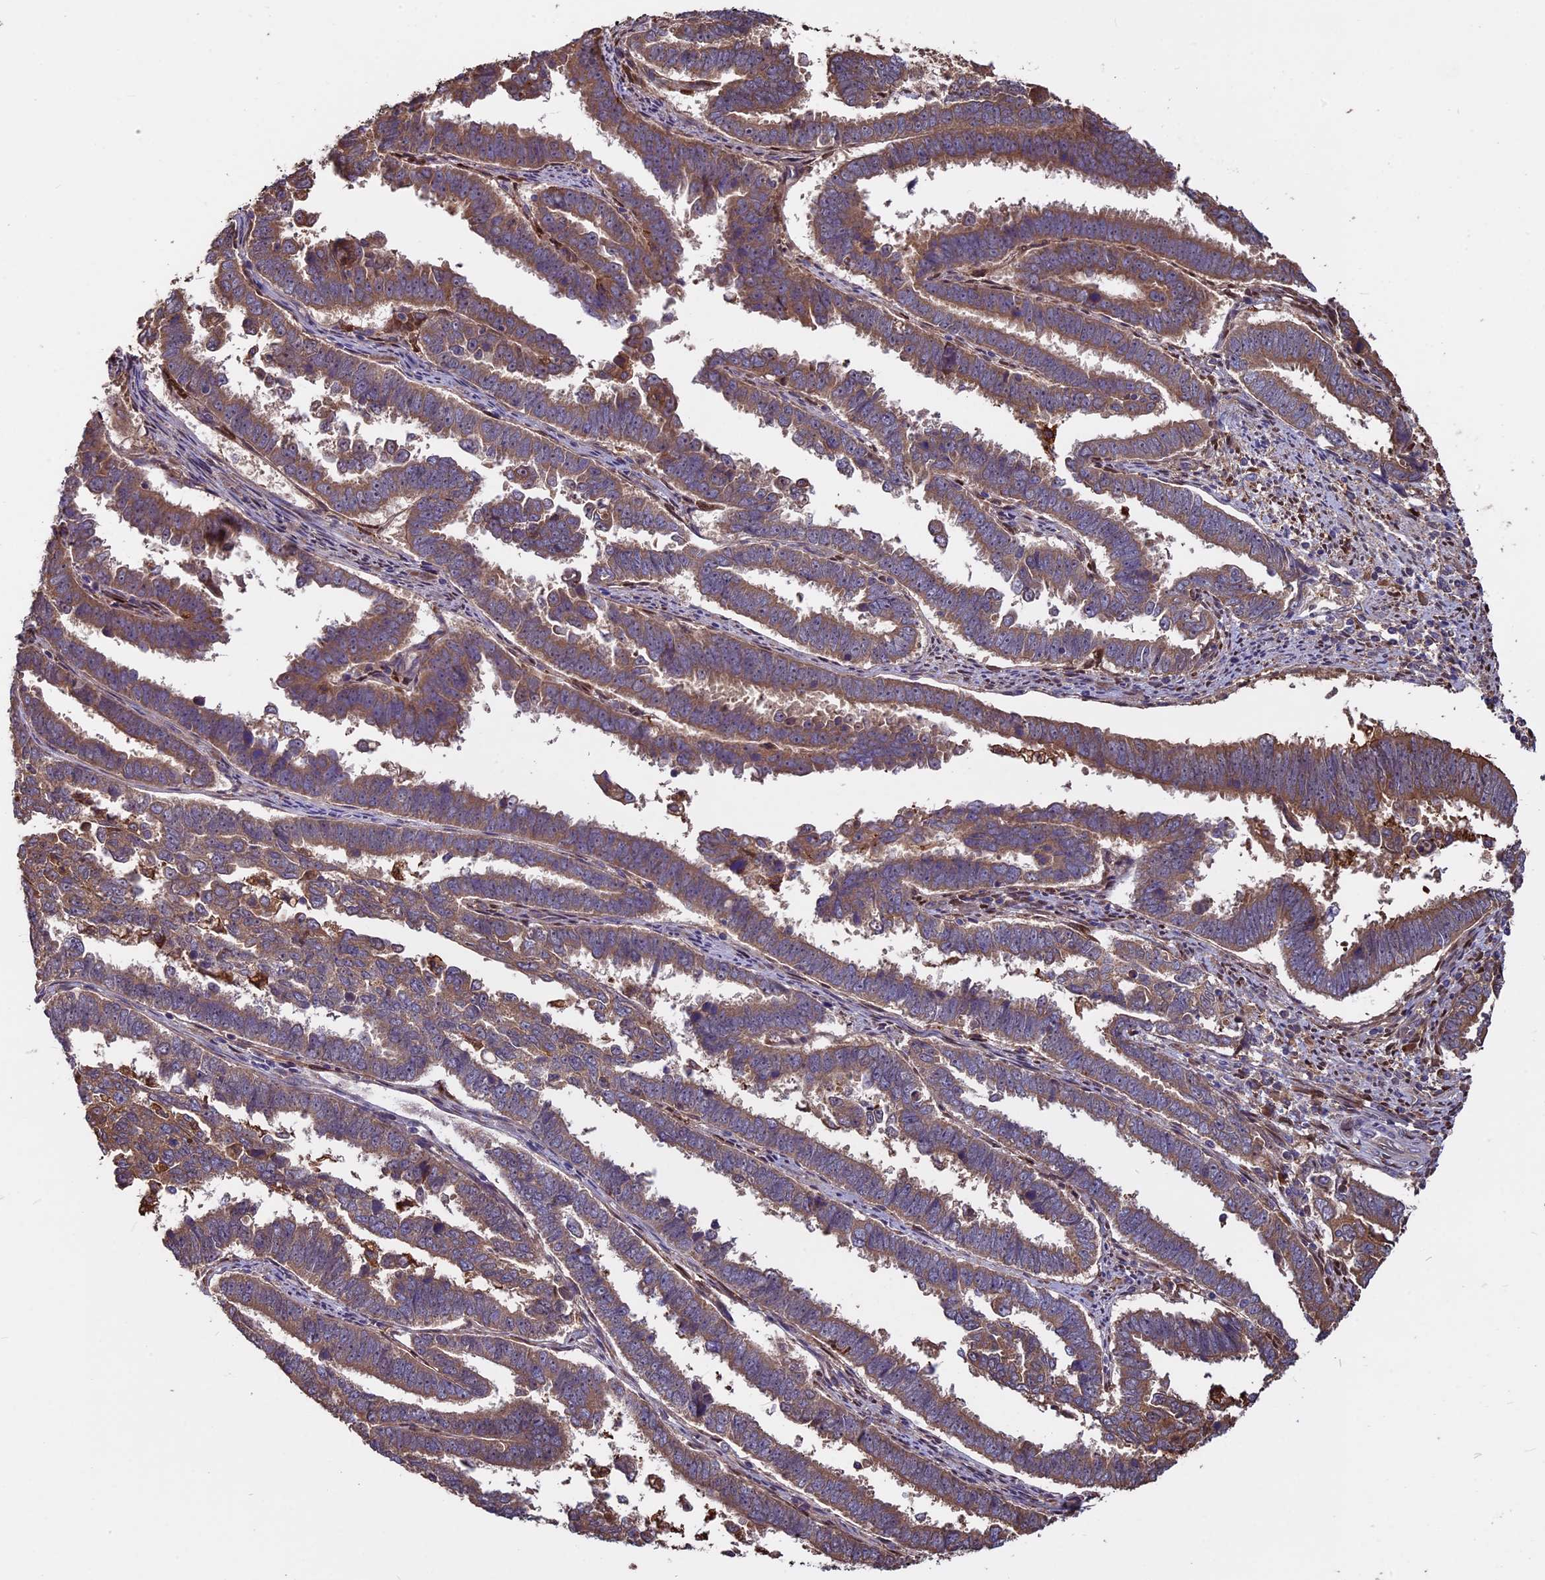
{"staining": {"intensity": "moderate", "quantity": ">75%", "location": "cytoplasmic/membranous"}, "tissue": "endometrial cancer", "cell_type": "Tumor cells", "image_type": "cancer", "snomed": [{"axis": "morphology", "description": "Adenocarcinoma, NOS"}, {"axis": "topography", "description": "Endometrium"}], "caption": "Endometrial adenocarcinoma stained for a protein (brown) displays moderate cytoplasmic/membranous positive expression in approximately >75% of tumor cells.", "gene": "VWA3A", "patient": {"sex": "female", "age": 75}}